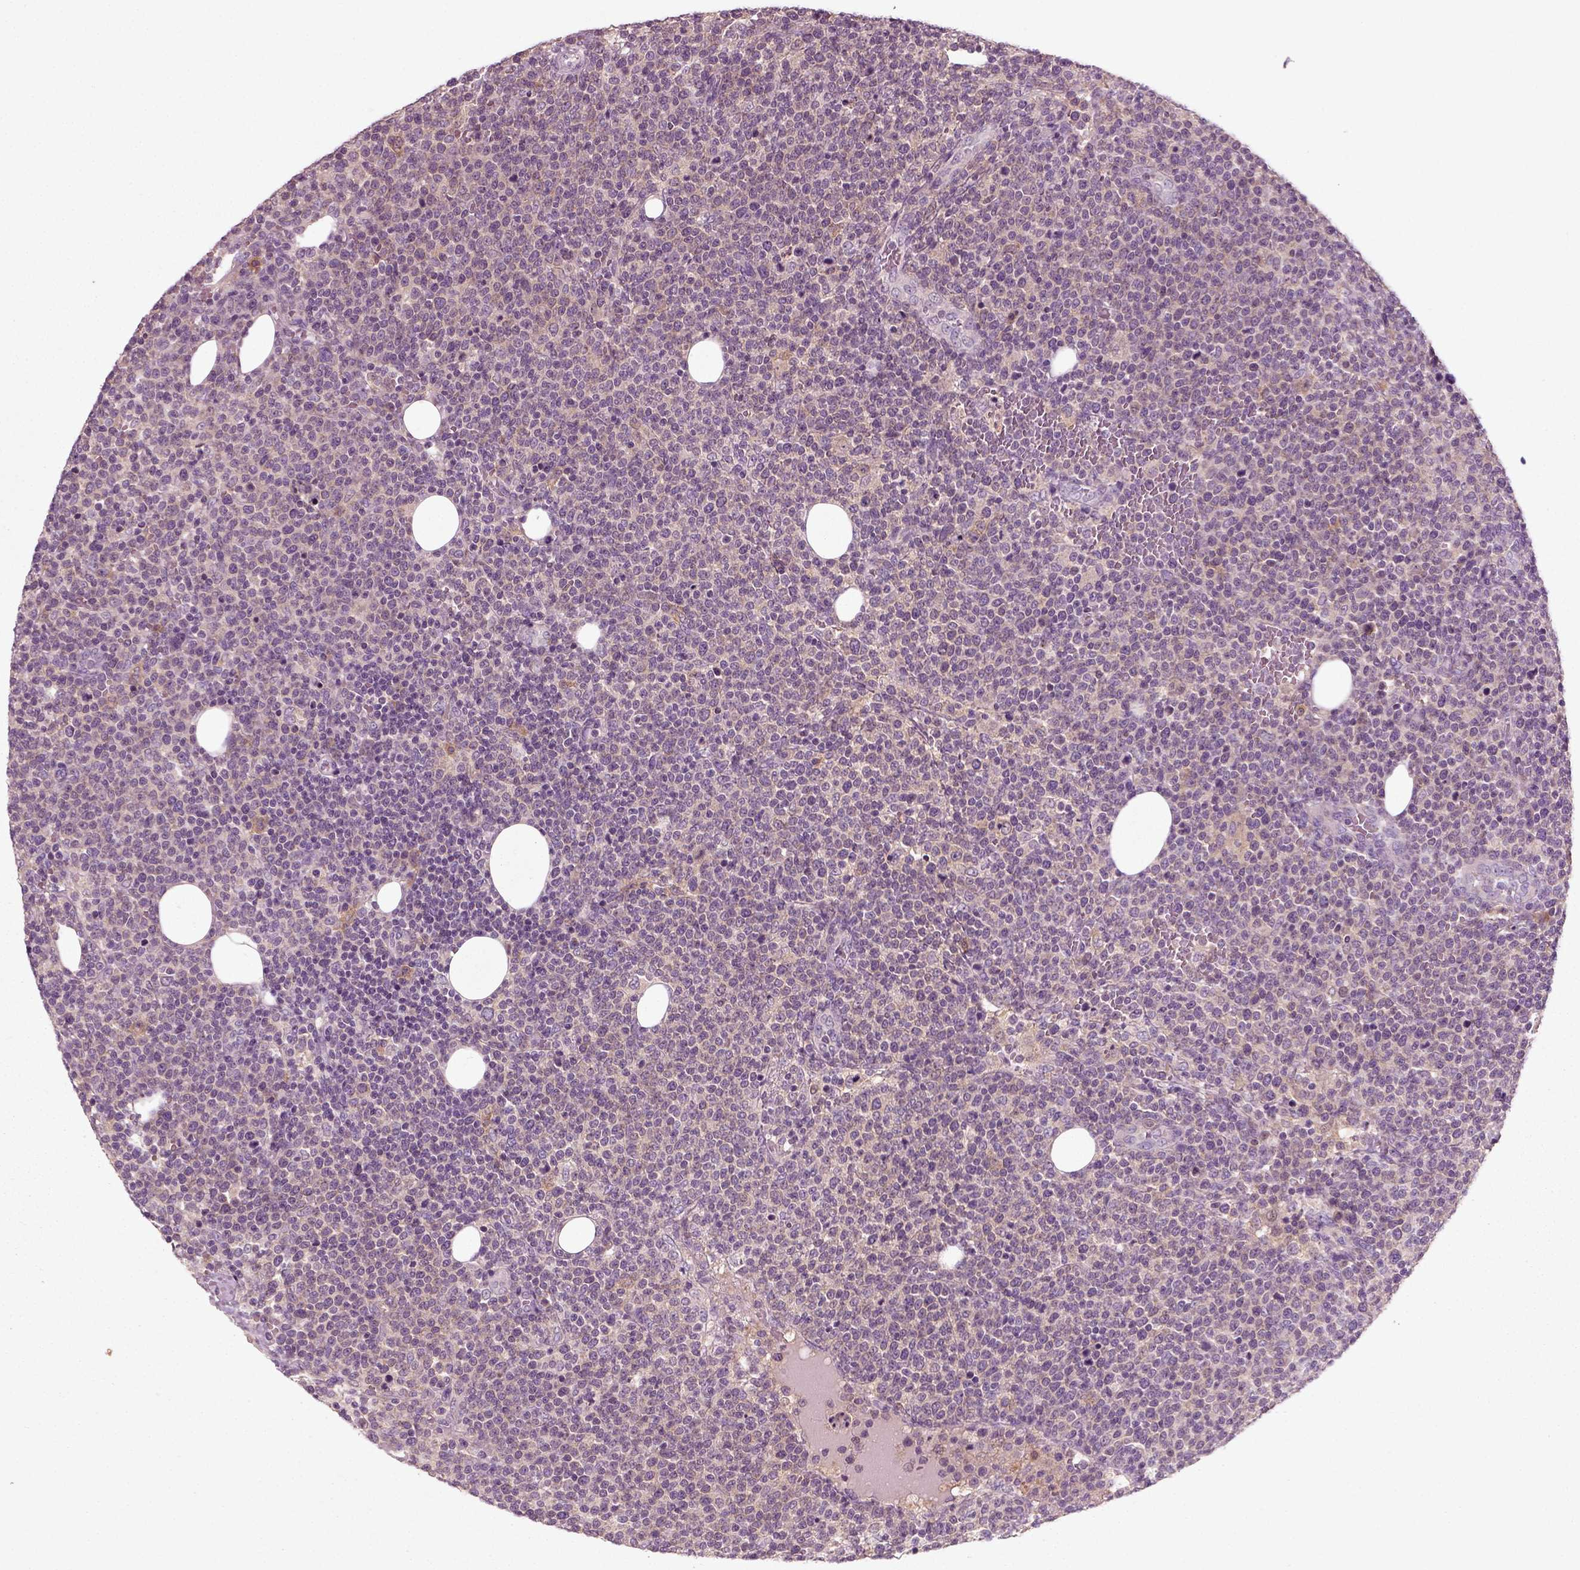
{"staining": {"intensity": "negative", "quantity": "none", "location": "none"}, "tissue": "lymphoma", "cell_type": "Tumor cells", "image_type": "cancer", "snomed": [{"axis": "morphology", "description": "Malignant lymphoma, non-Hodgkin's type, High grade"}, {"axis": "topography", "description": "Lymph node"}], "caption": "This is a image of immunohistochemistry (IHC) staining of lymphoma, which shows no staining in tumor cells.", "gene": "RND2", "patient": {"sex": "male", "age": 61}}